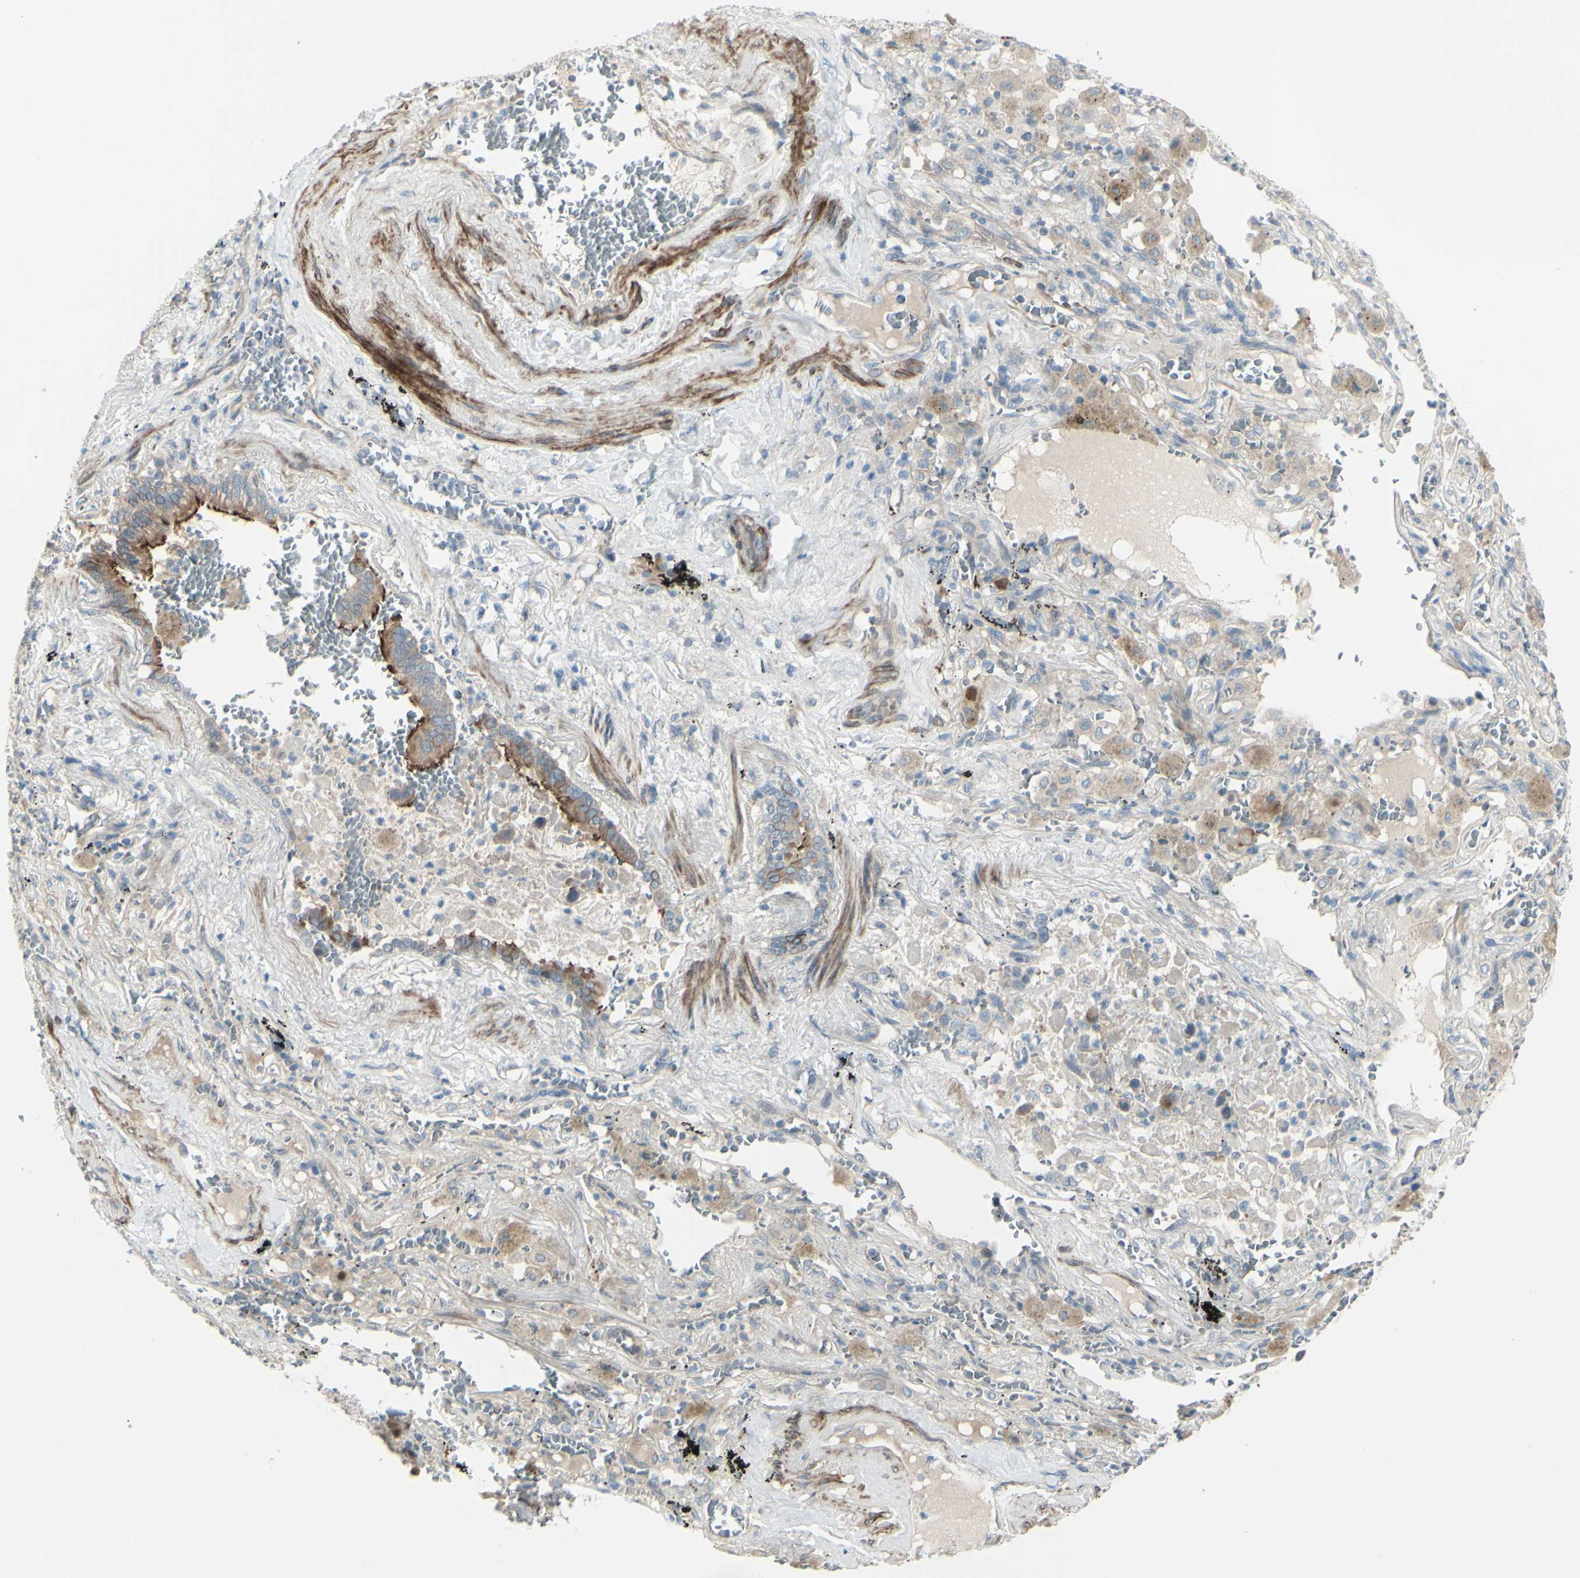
{"staining": {"intensity": "strong", "quantity": ">75%", "location": "cytoplasmic/membranous"}, "tissue": "lung cancer", "cell_type": "Tumor cells", "image_type": "cancer", "snomed": [{"axis": "morphology", "description": "Squamous cell carcinoma, NOS"}, {"axis": "topography", "description": "Lung"}], "caption": "IHC image of neoplastic tissue: squamous cell carcinoma (lung) stained using immunohistochemistry displays high levels of strong protein expression localized specifically in the cytoplasmic/membranous of tumor cells, appearing as a cytoplasmic/membranous brown color.", "gene": "LRRK1", "patient": {"sex": "male", "age": 57}}